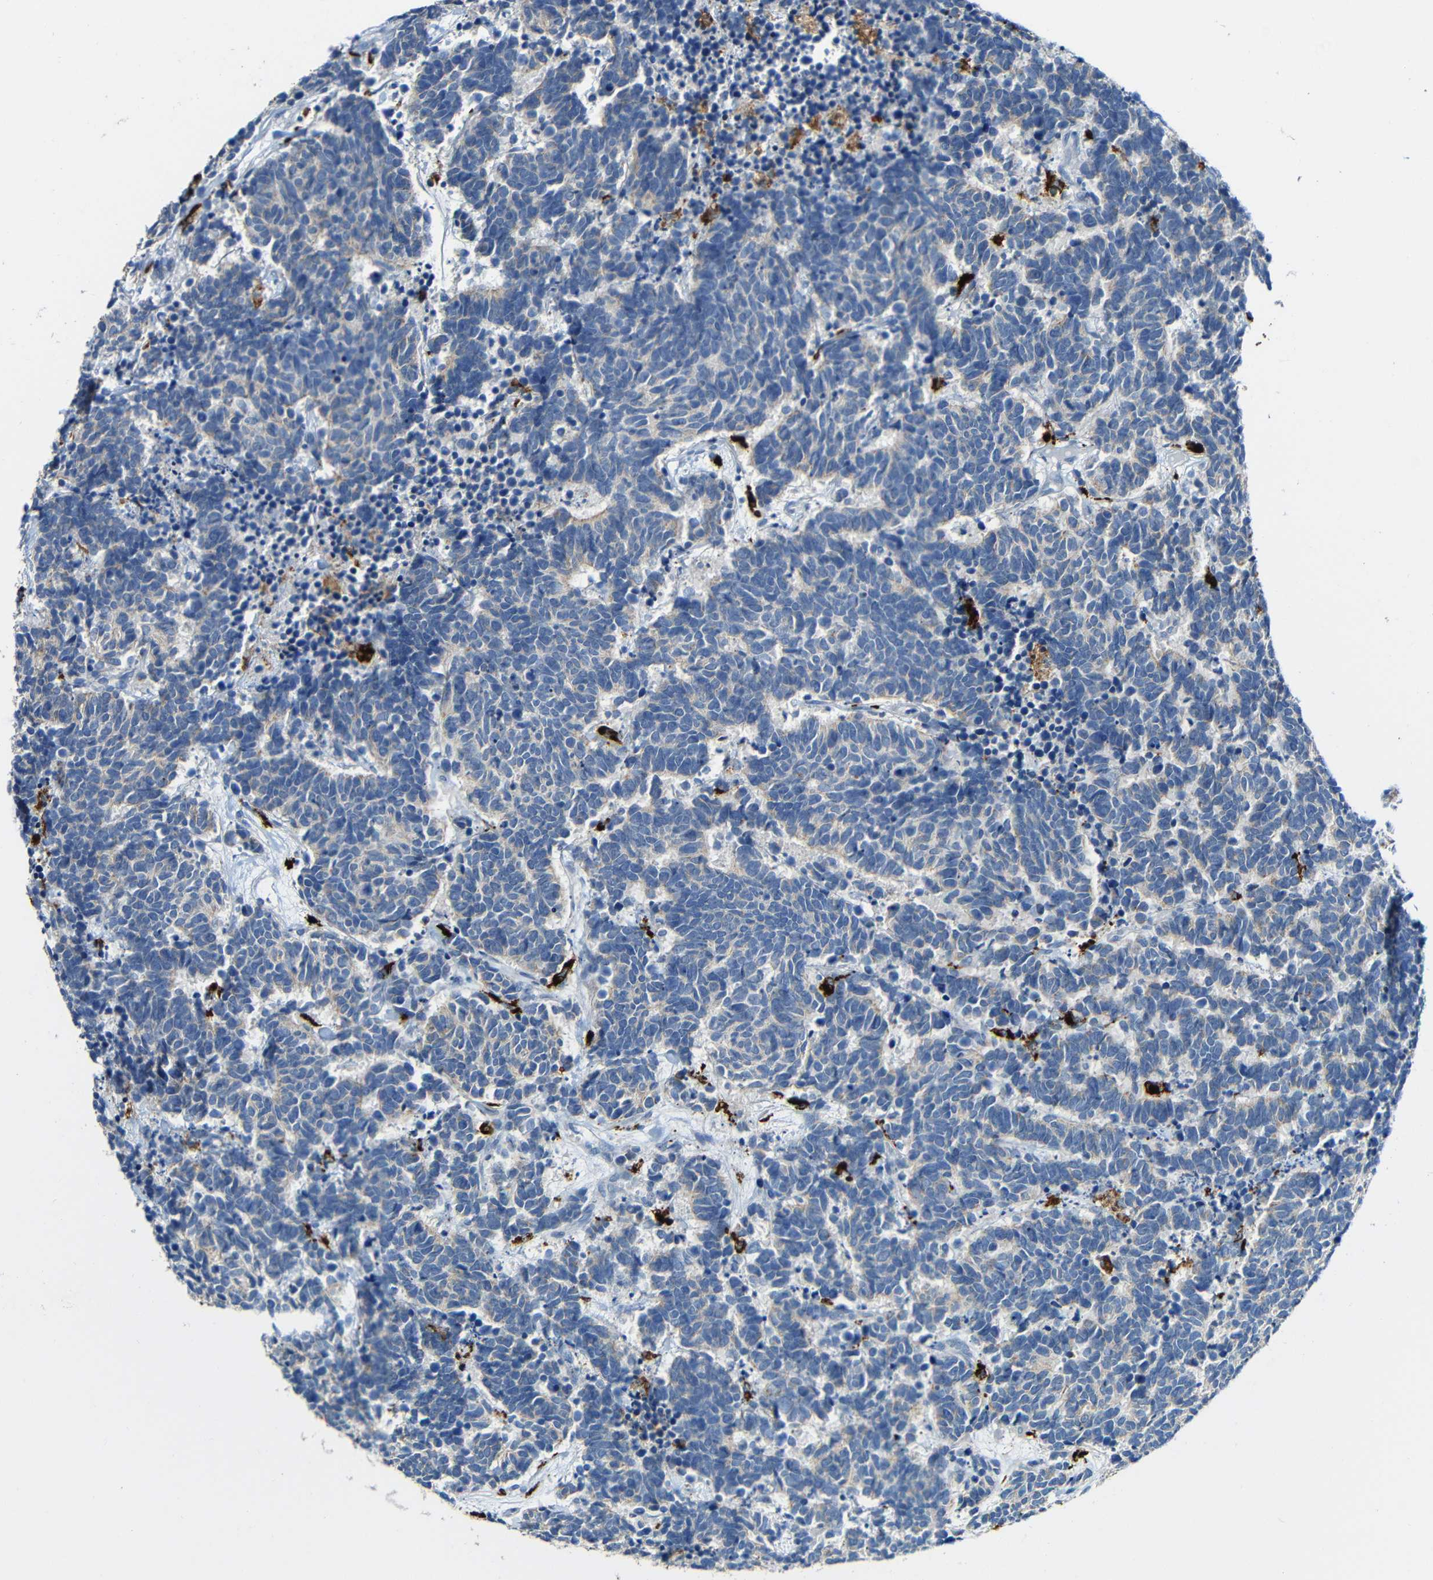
{"staining": {"intensity": "weak", "quantity": ">75%", "location": "cytoplasmic/membranous"}, "tissue": "carcinoid", "cell_type": "Tumor cells", "image_type": "cancer", "snomed": [{"axis": "morphology", "description": "Carcinoma, NOS"}, {"axis": "morphology", "description": "Carcinoid, malignant, NOS"}, {"axis": "topography", "description": "Urinary bladder"}], "caption": "Immunohistochemical staining of human carcinoid reveals weak cytoplasmic/membranous protein staining in approximately >75% of tumor cells. (IHC, brightfield microscopy, high magnification).", "gene": "HLA-DMA", "patient": {"sex": "male", "age": 57}}